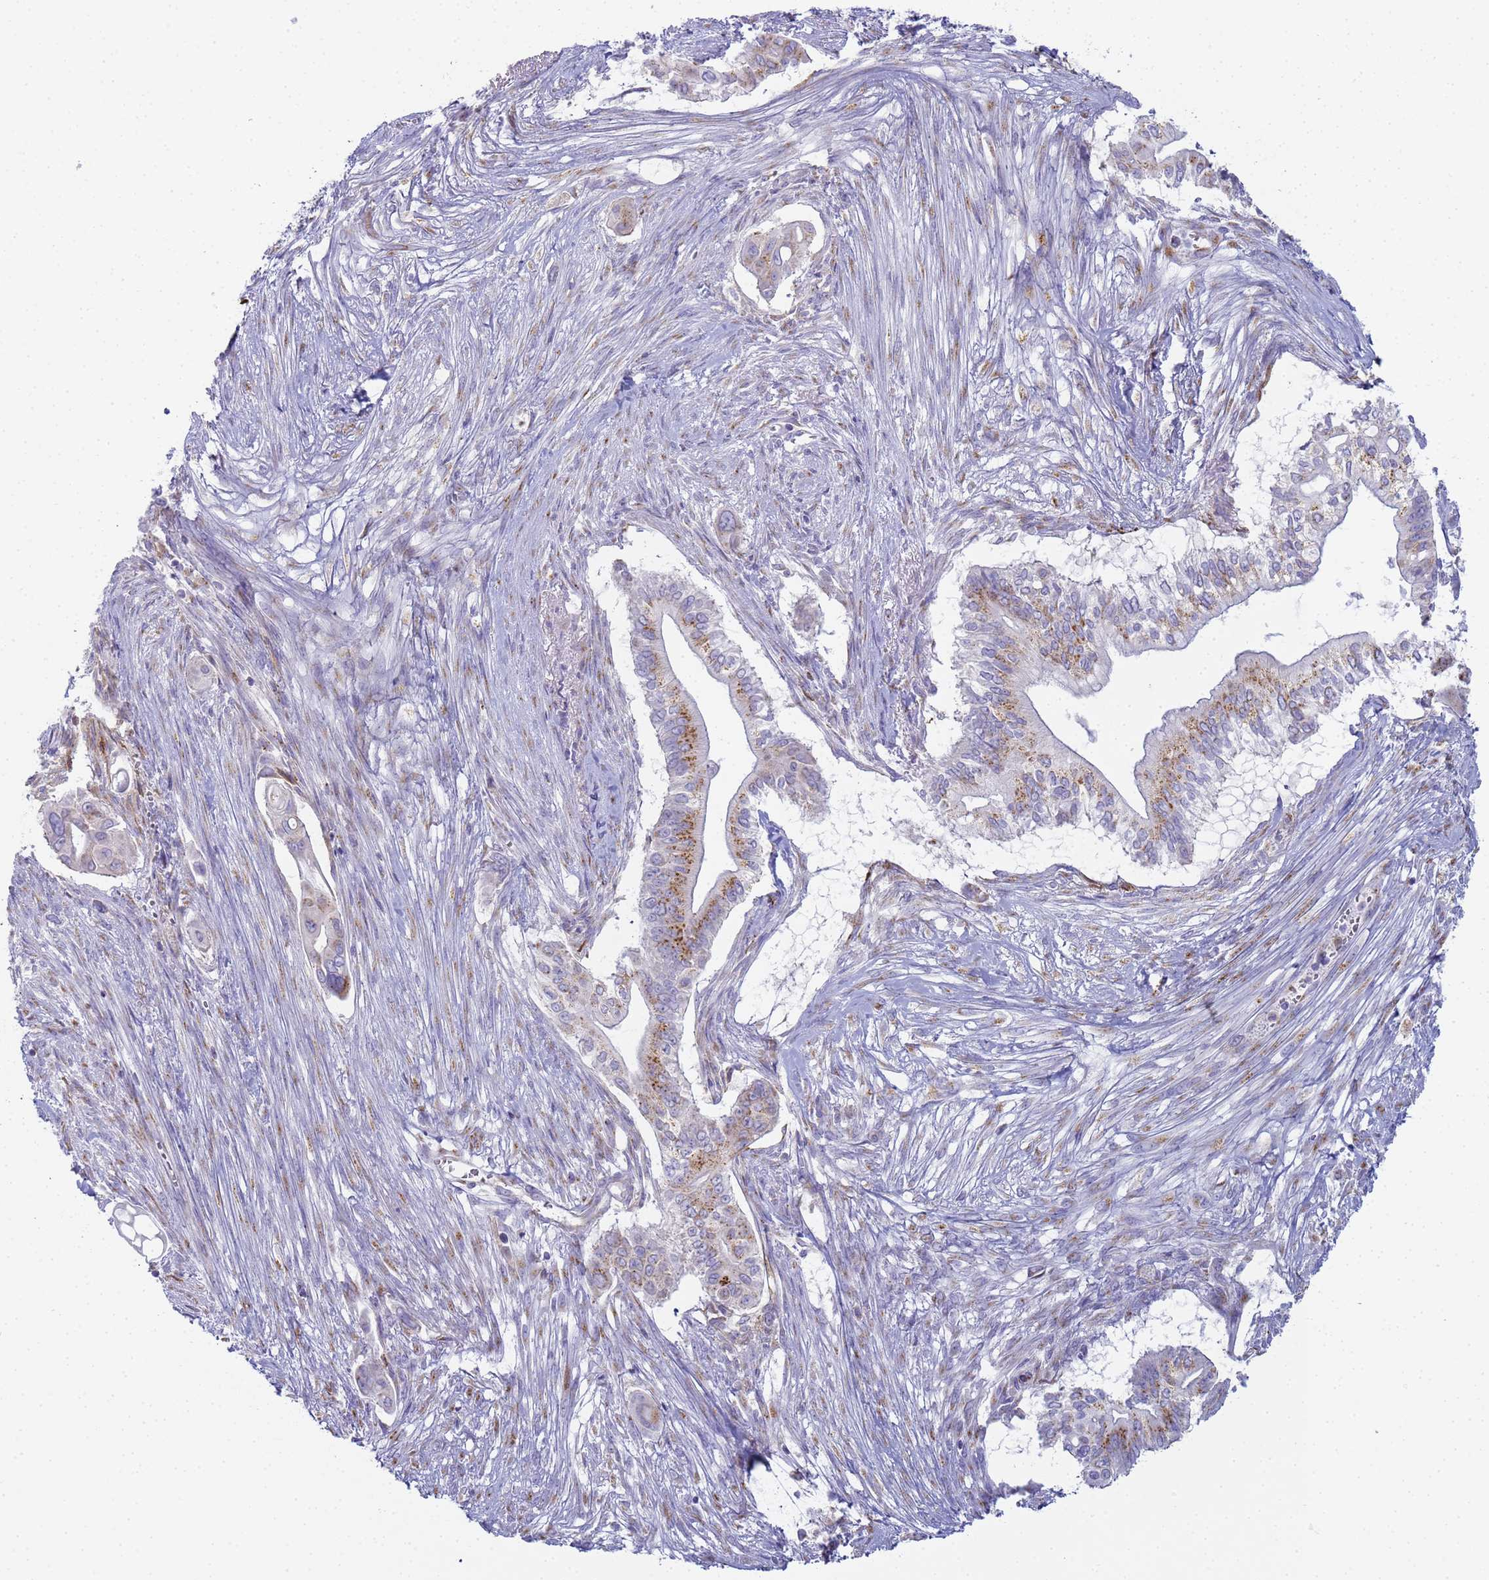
{"staining": {"intensity": "moderate", "quantity": ">75%", "location": "cytoplasmic/membranous"}, "tissue": "pancreatic cancer", "cell_type": "Tumor cells", "image_type": "cancer", "snomed": [{"axis": "morphology", "description": "Adenocarcinoma, NOS"}, {"axis": "topography", "description": "Pancreas"}], "caption": "Protein analysis of pancreatic cancer (adenocarcinoma) tissue demonstrates moderate cytoplasmic/membranous expression in about >75% of tumor cells. The staining is performed using DAB (3,3'-diaminobenzidine) brown chromogen to label protein expression. The nuclei are counter-stained blue using hematoxylin.", "gene": "CR1", "patient": {"sex": "male", "age": 68}}